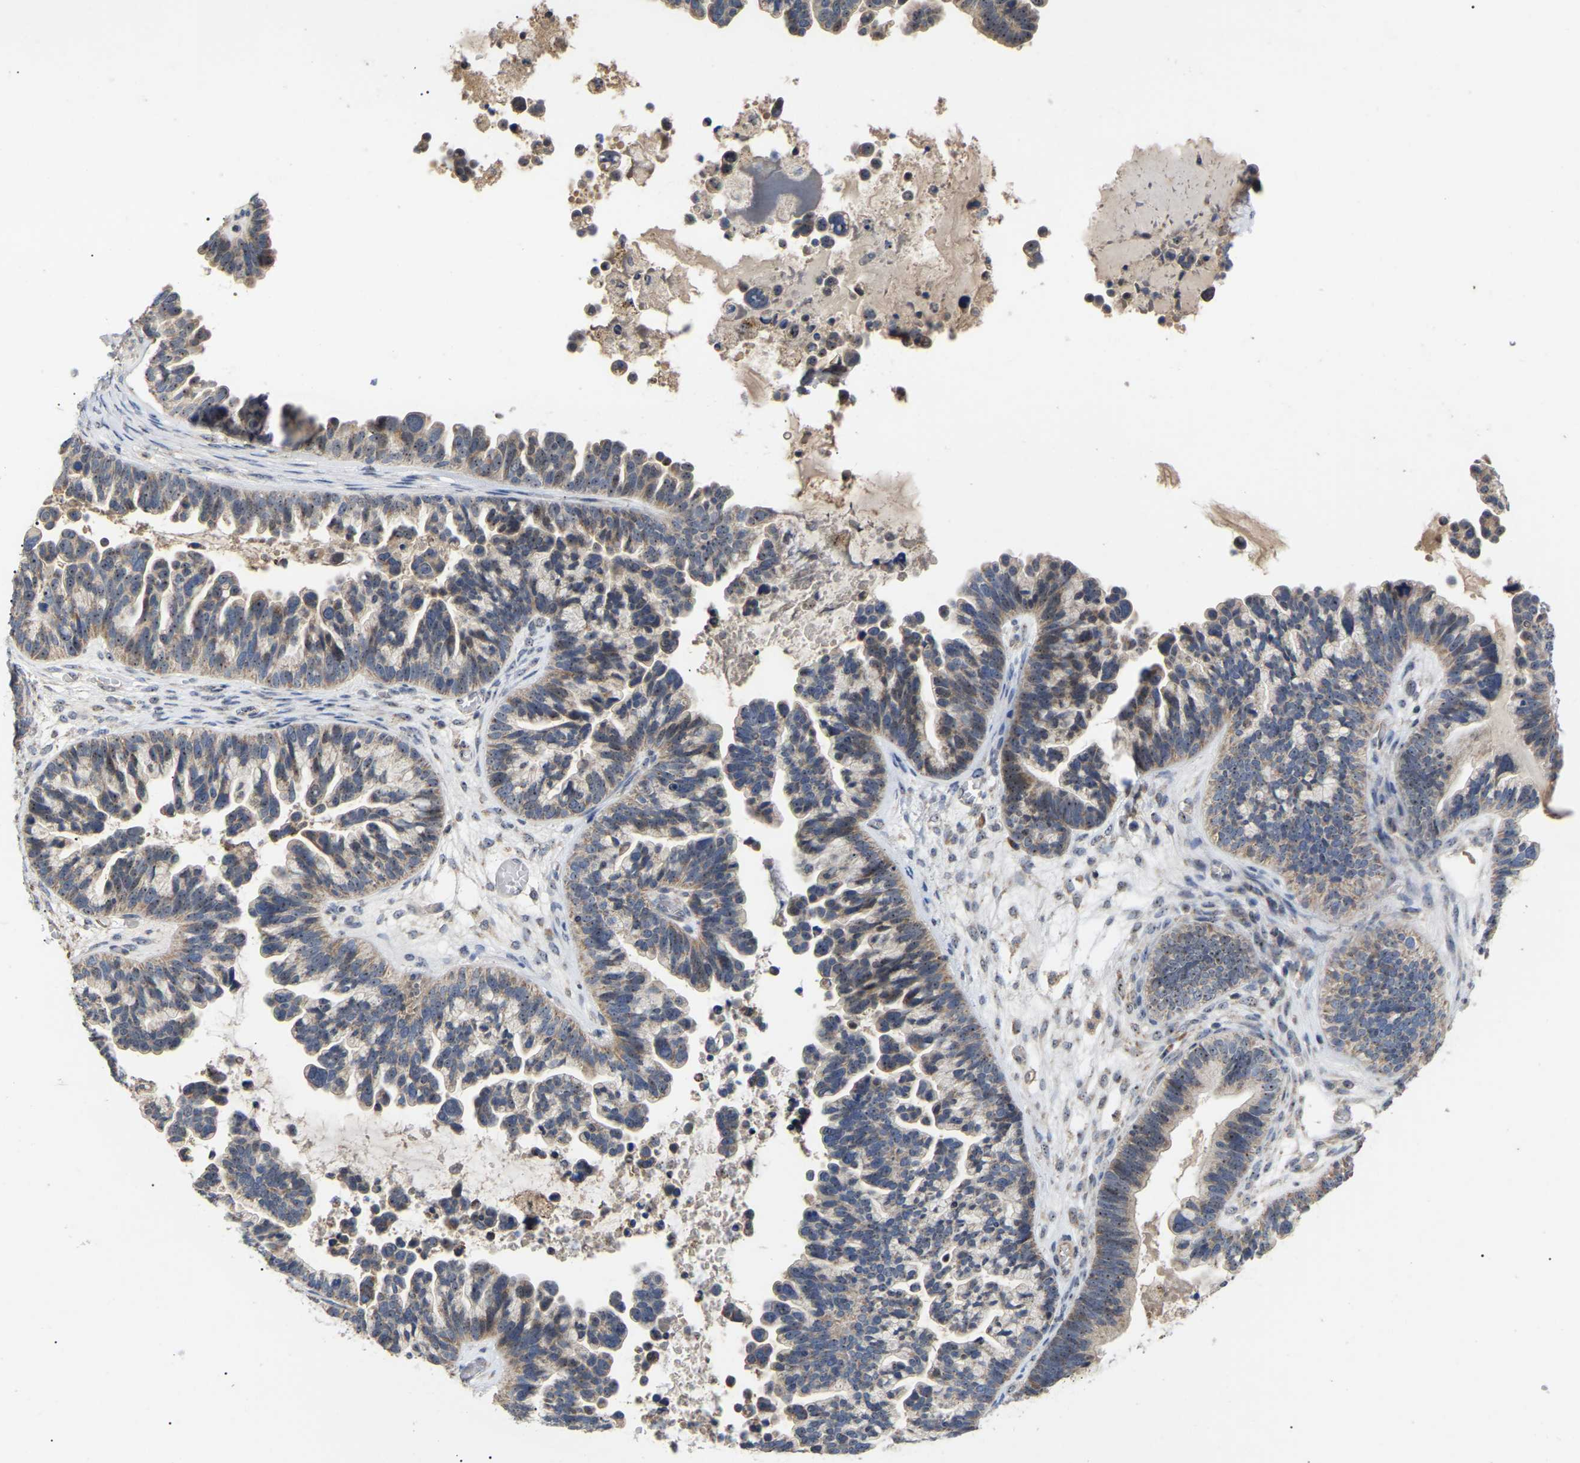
{"staining": {"intensity": "moderate", "quantity": ">75%", "location": "cytoplasmic/membranous,nuclear"}, "tissue": "ovarian cancer", "cell_type": "Tumor cells", "image_type": "cancer", "snomed": [{"axis": "morphology", "description": "Cystadenocarcinoma, serous, NOS"}, {"axis": "topography", "description": "Ovary"}], "caption": "A photomicrograph of human ovarian serous cystadenocarcinoma stained for a protein reveals moderate cytoplasmic/membranous and nuclear brown staining in tumor cells.", "gene": "NOP53", "patient": {"sex": "female", "age": 56}}